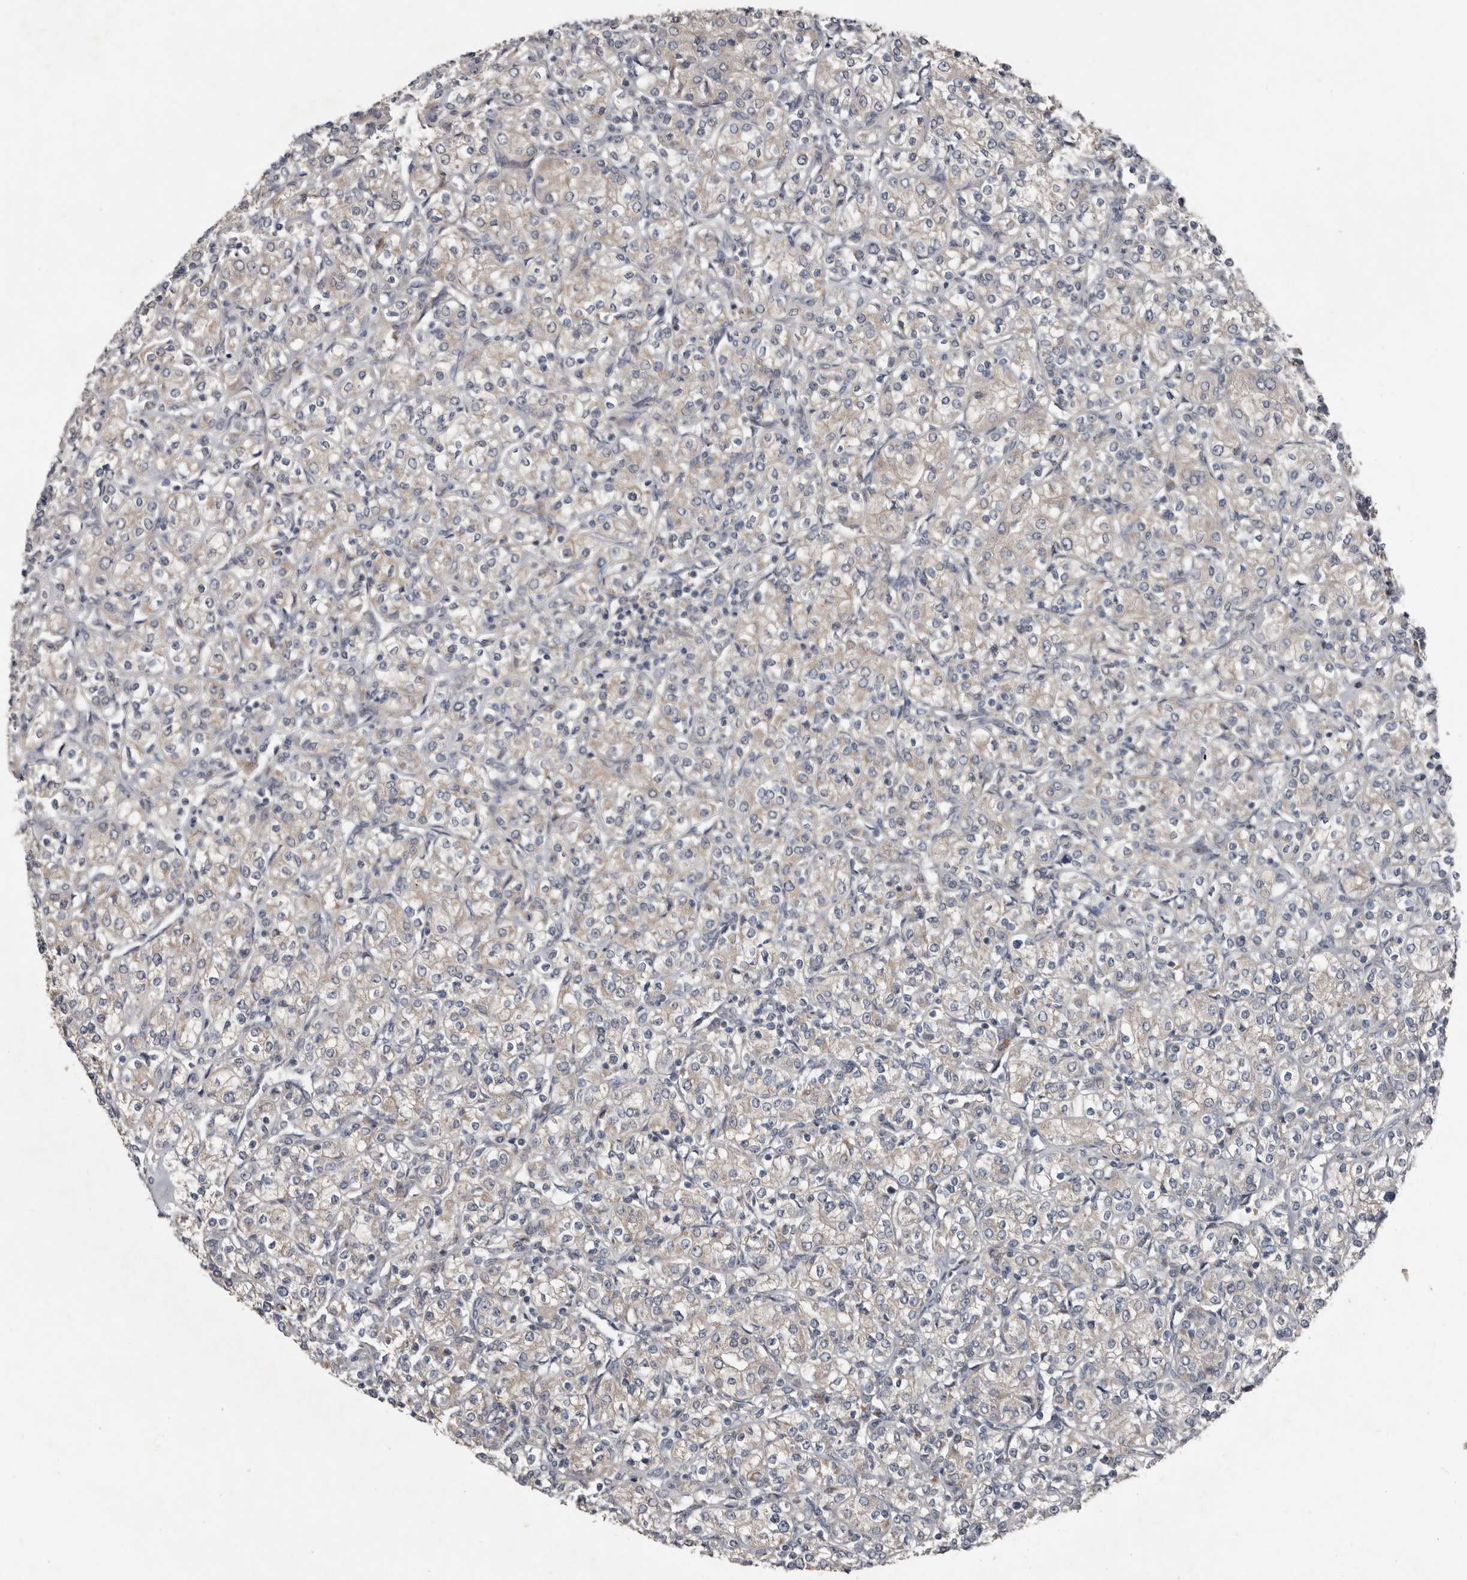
{"staining": {"intensity": "weak", "quantity": "<25%", "location": "cytoplasmic/membranous"}, "tissue": "renal cancer", "cell_type": "Tumor cells", "image_type": "cancer", "snomed": [{"axis": "morphology", "description": "Adenocarcinoma, NOS"}, {"axis": "topography", "description": "Kidney"}], "caption": "Tumor cells show no significant staining in renal adenocarcinoma.", "gene": "CHML", "patient": {"sex": "male", "age": 77}}